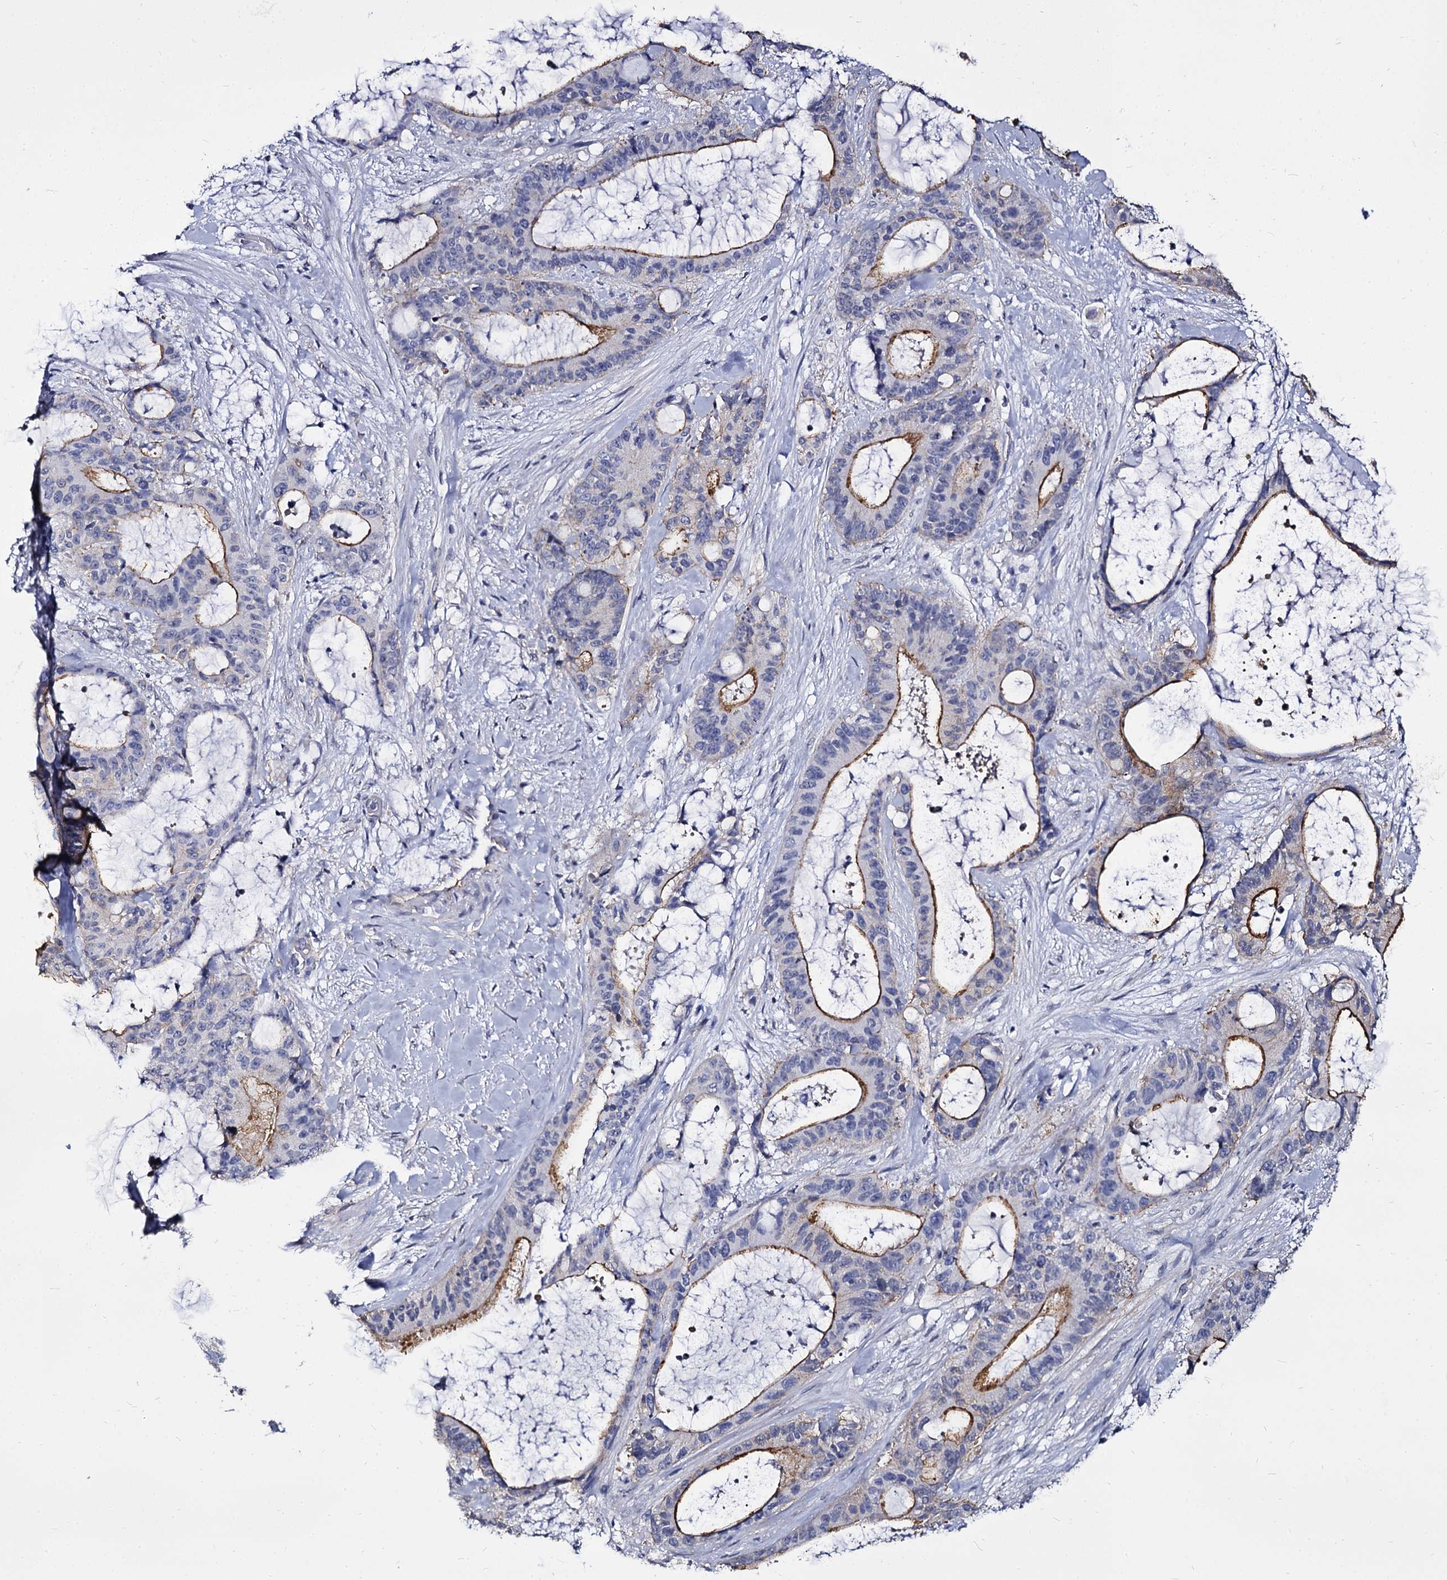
{"staining": {"intensity": "moderate", "quantity": "25%-75%", "location": "cytoplasmic/membranous"}, "tissue": "liver cancer", "cell_type": "Tumor cells", "image_type": "cancer", "snomed": [{"axis": "morphology", "description": "Normal tissue, NOS"}, {"axis": "morphology", "description": "Cholangiocarcinoma"}, {"axis": "topography", "description": "Liver"}, {"axis": "topography", "description": "Peripheral nerve tissue"}], "caption": "The micrograph reveals a brown stain indicating the presence of a protein in the cytoplasmic/membranous of tumor cells in liver cancer. (Brightfield microscopy of DAB IHC at high magnification).", "gene": "CBFB", "patient": {"sex": "female", "age": 73}}